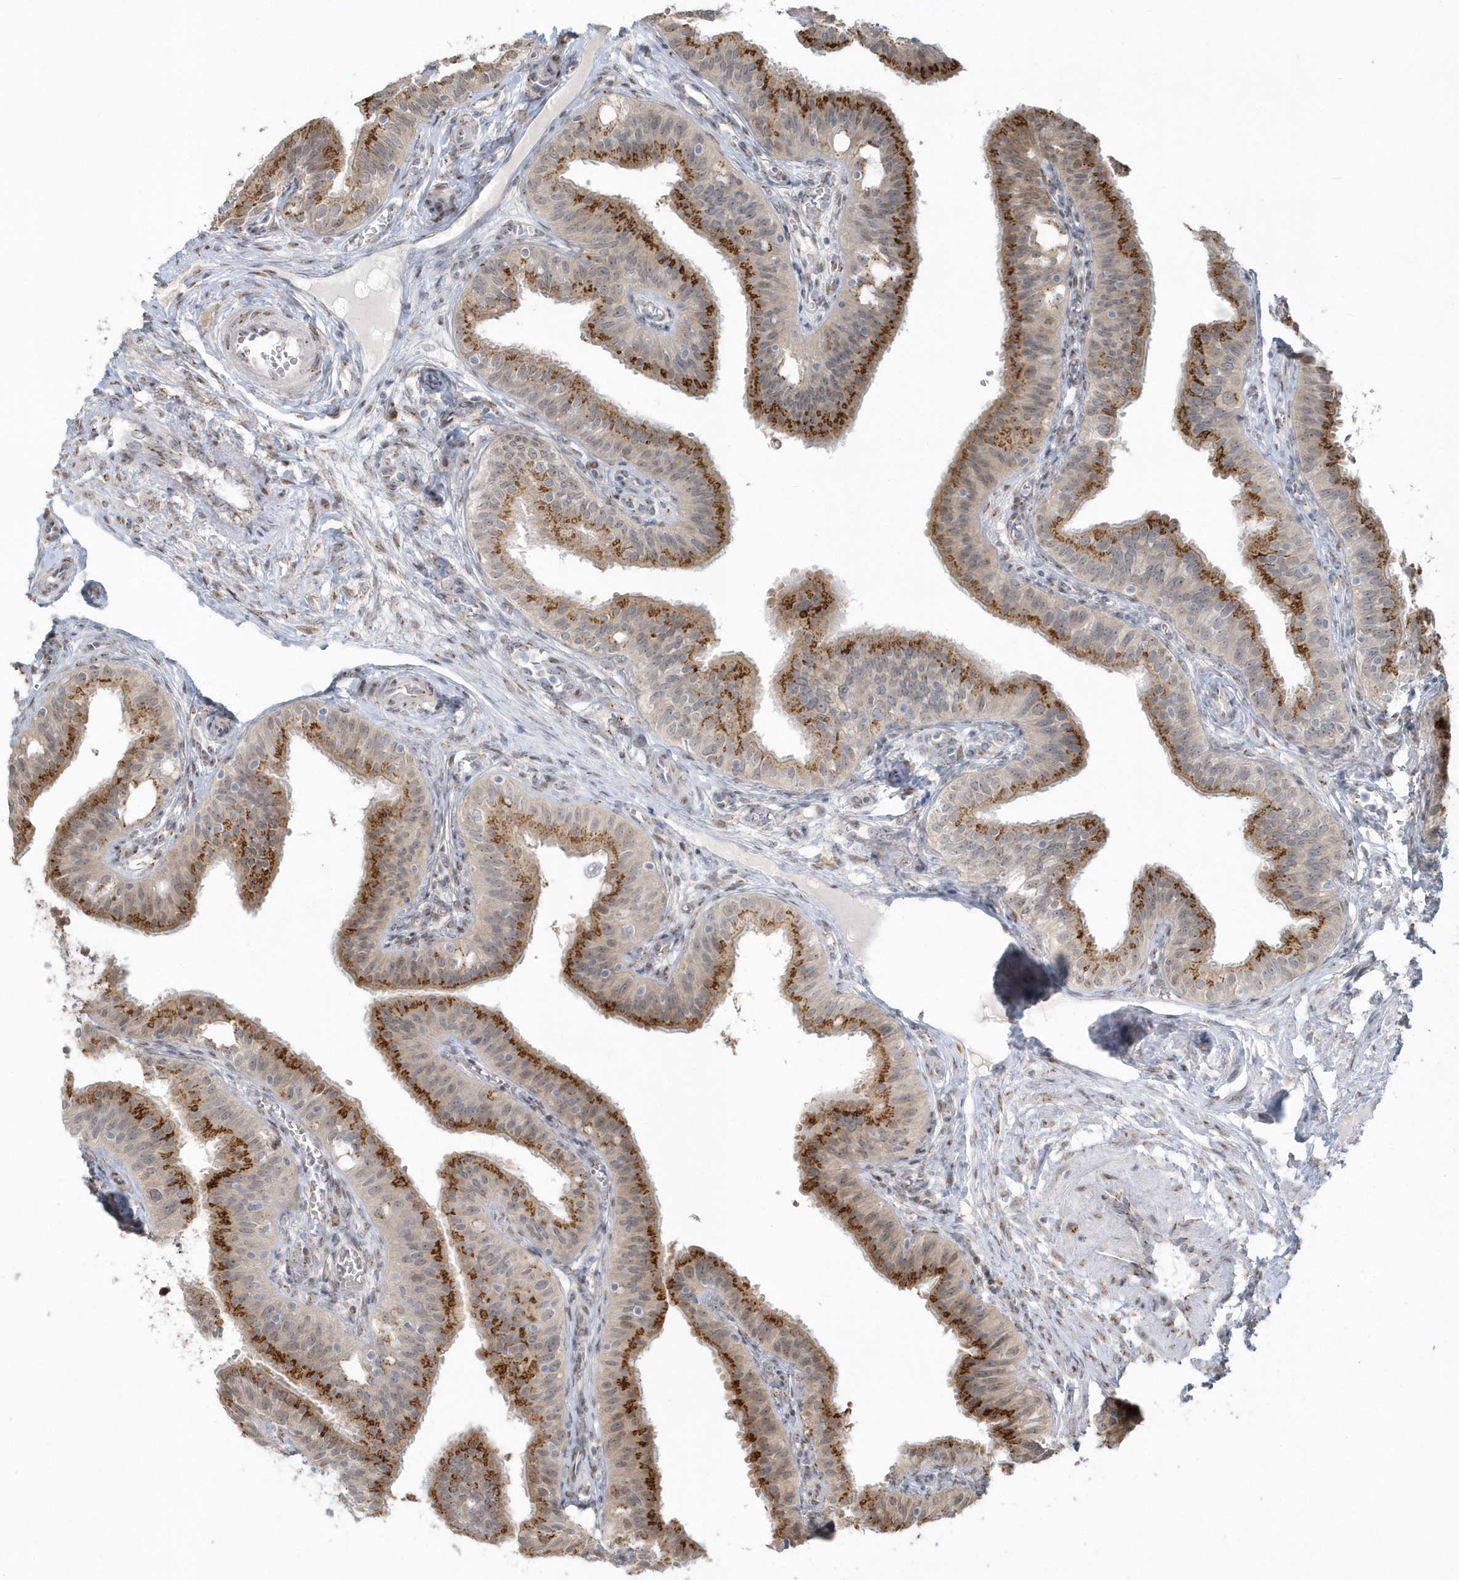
{"staining": {"intensity": "strong", "quantity": "25%-75%", "location": "cytoplasmic/membranous"}, "tissue": "fallopian tube", "cell_type": "Glandular cells", "image_type": "normal", "snomed": [{"axis": "morphology", "description": "Normal tissue, NOS"}, {"axis": "topography", "description": "Fallopian tube"}, {"axis": "topography", "description": "Ovary"}], "caption": "The histopathology image demonstrates immunohistochemical staining of benign fallopian tube. There is strong cytoplasmic/membranous expression is identified in approximately 25%-75% of glandular cells. (Stains: DAB in brown, nuclei in blue, Microscopy: brightfield microscopy at high magnification).", "gene": "DHFR", "patient": {"sex": "female", "age": 42}}